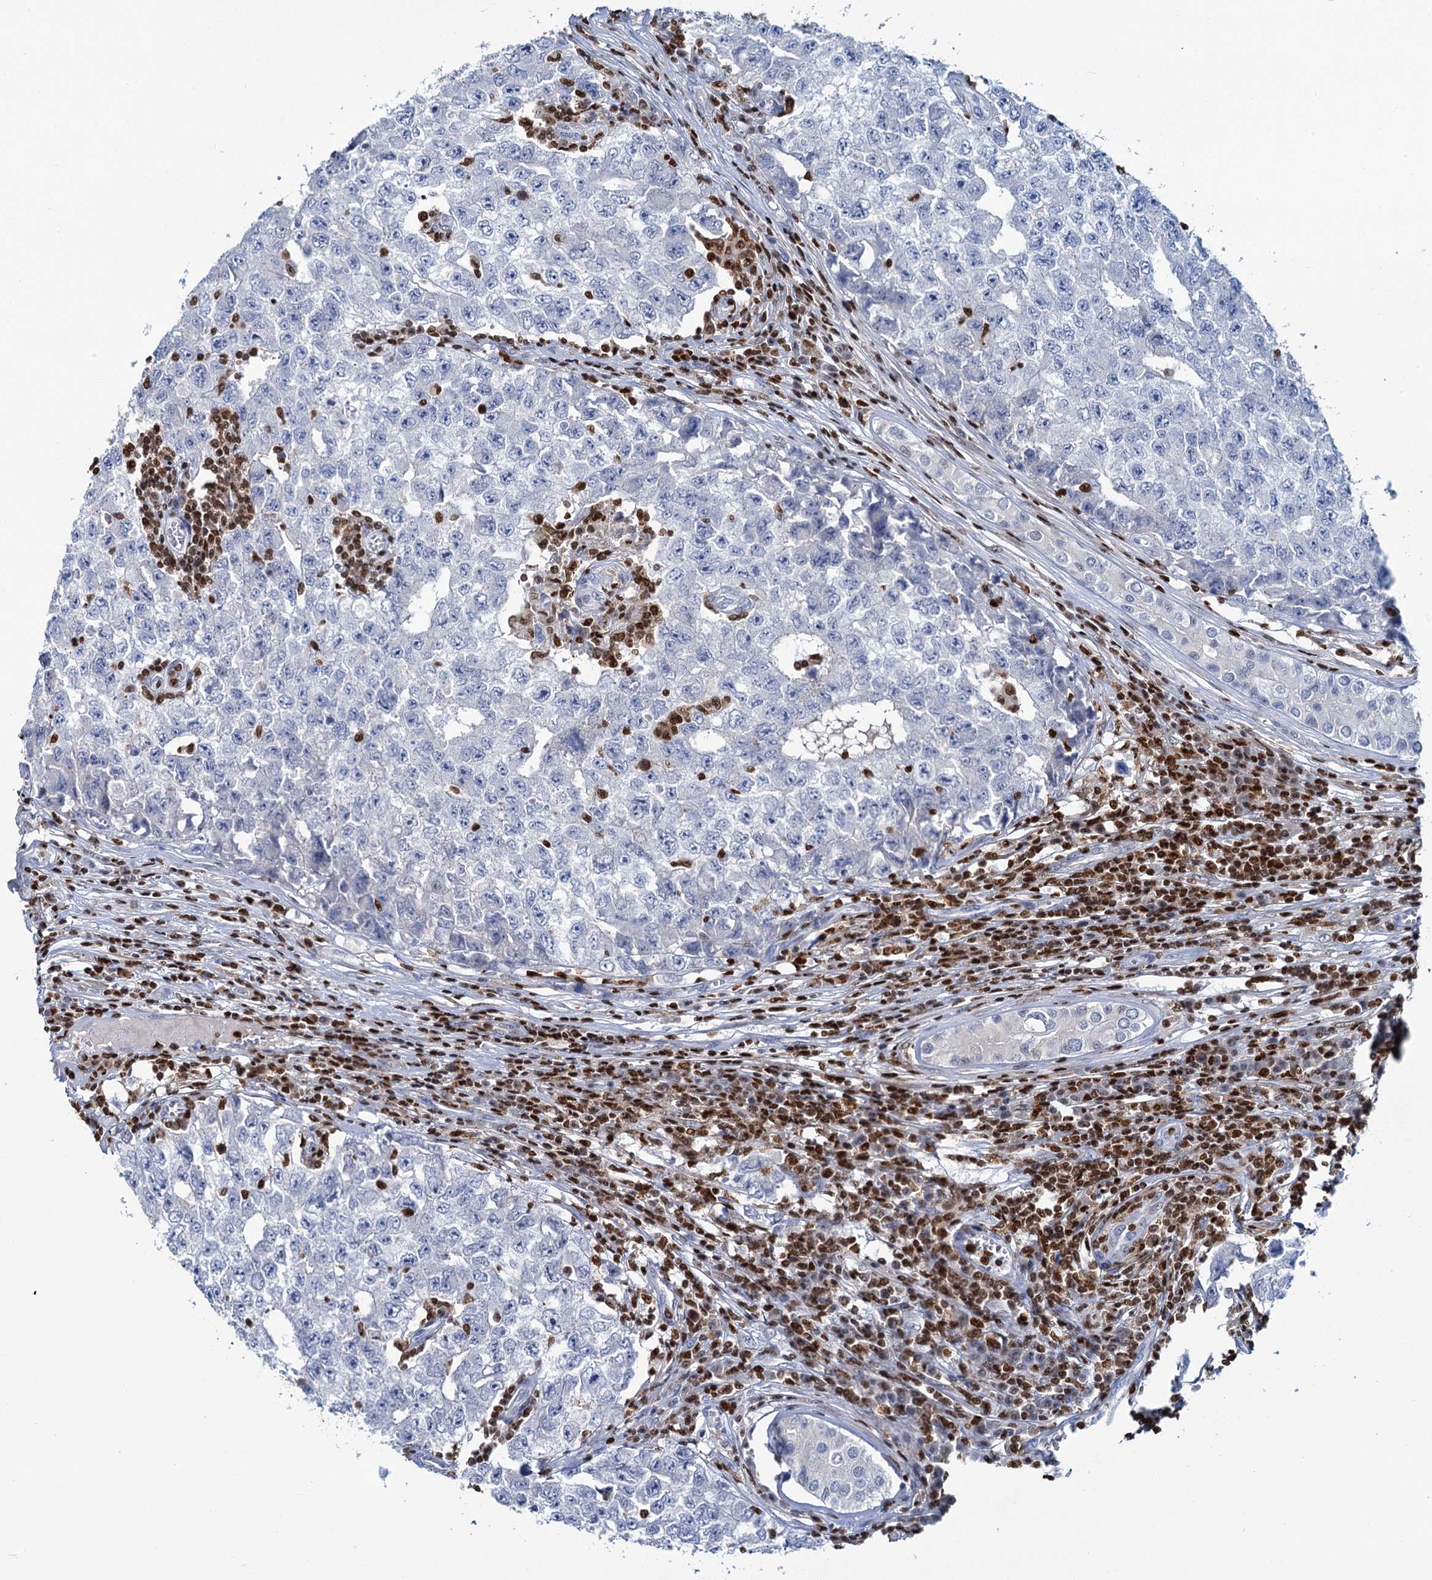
{"staining": {"intensity": "negative", "quantity": "none", "location": "none"}, "tissue": "testis cancer", "cell_type": "Tumor cells", "image_type": "cancer", "snomed": [{"axis": "morphology", "description": "Carcinoma, Embryonal, NOS"}, {"axis": "topography", "description": "Testis"}], "caption": "Protein analysis of testis embryonal carcinoma shows no significant positivity in tumor cells.", "gene": "CELF2", "patient": {"sex": "male", "age": 17}}